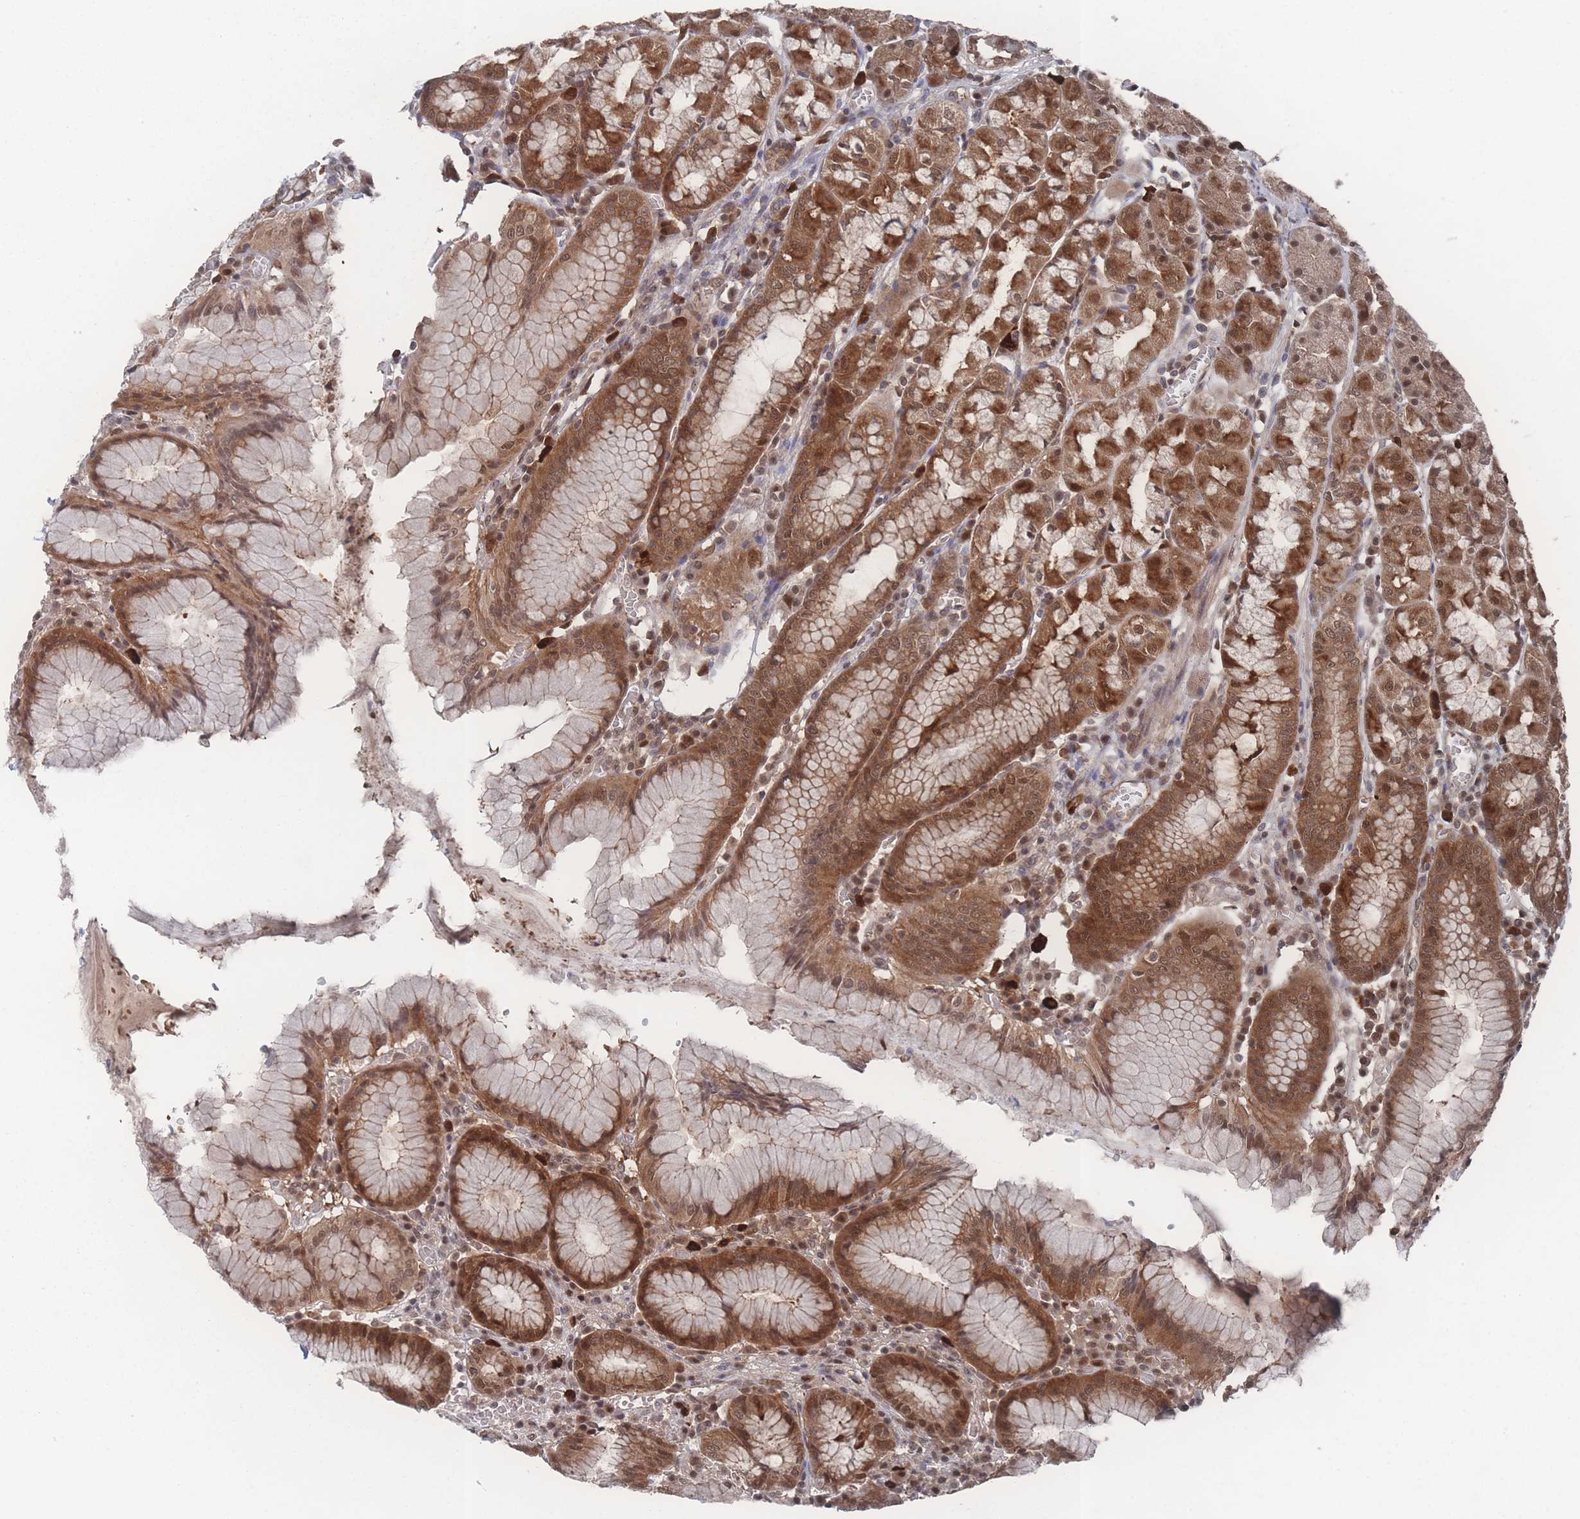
{"staining": {"intensity": "moderate", "quantity": ">75%", "location": "cytoplasmic/membranous,nuclear"}, "tissue": "stomach", "cell_type": "Glandular cells", "image_type": "normal", "snomed": [{"axis": "morphology", "description": "Normal tissue, NOS"}, {"axis": "topography", "description": "Stomach"}], "caption": "IHC micrograph of benign human stomach stained for a protein (brown), which reveals medium levels of moderate cytoplasmic/membranous,nuclear positivity in about >75% of glandular cells.", "gene": "PSMA1", "patient": {"sex": "male", "age": 55}}